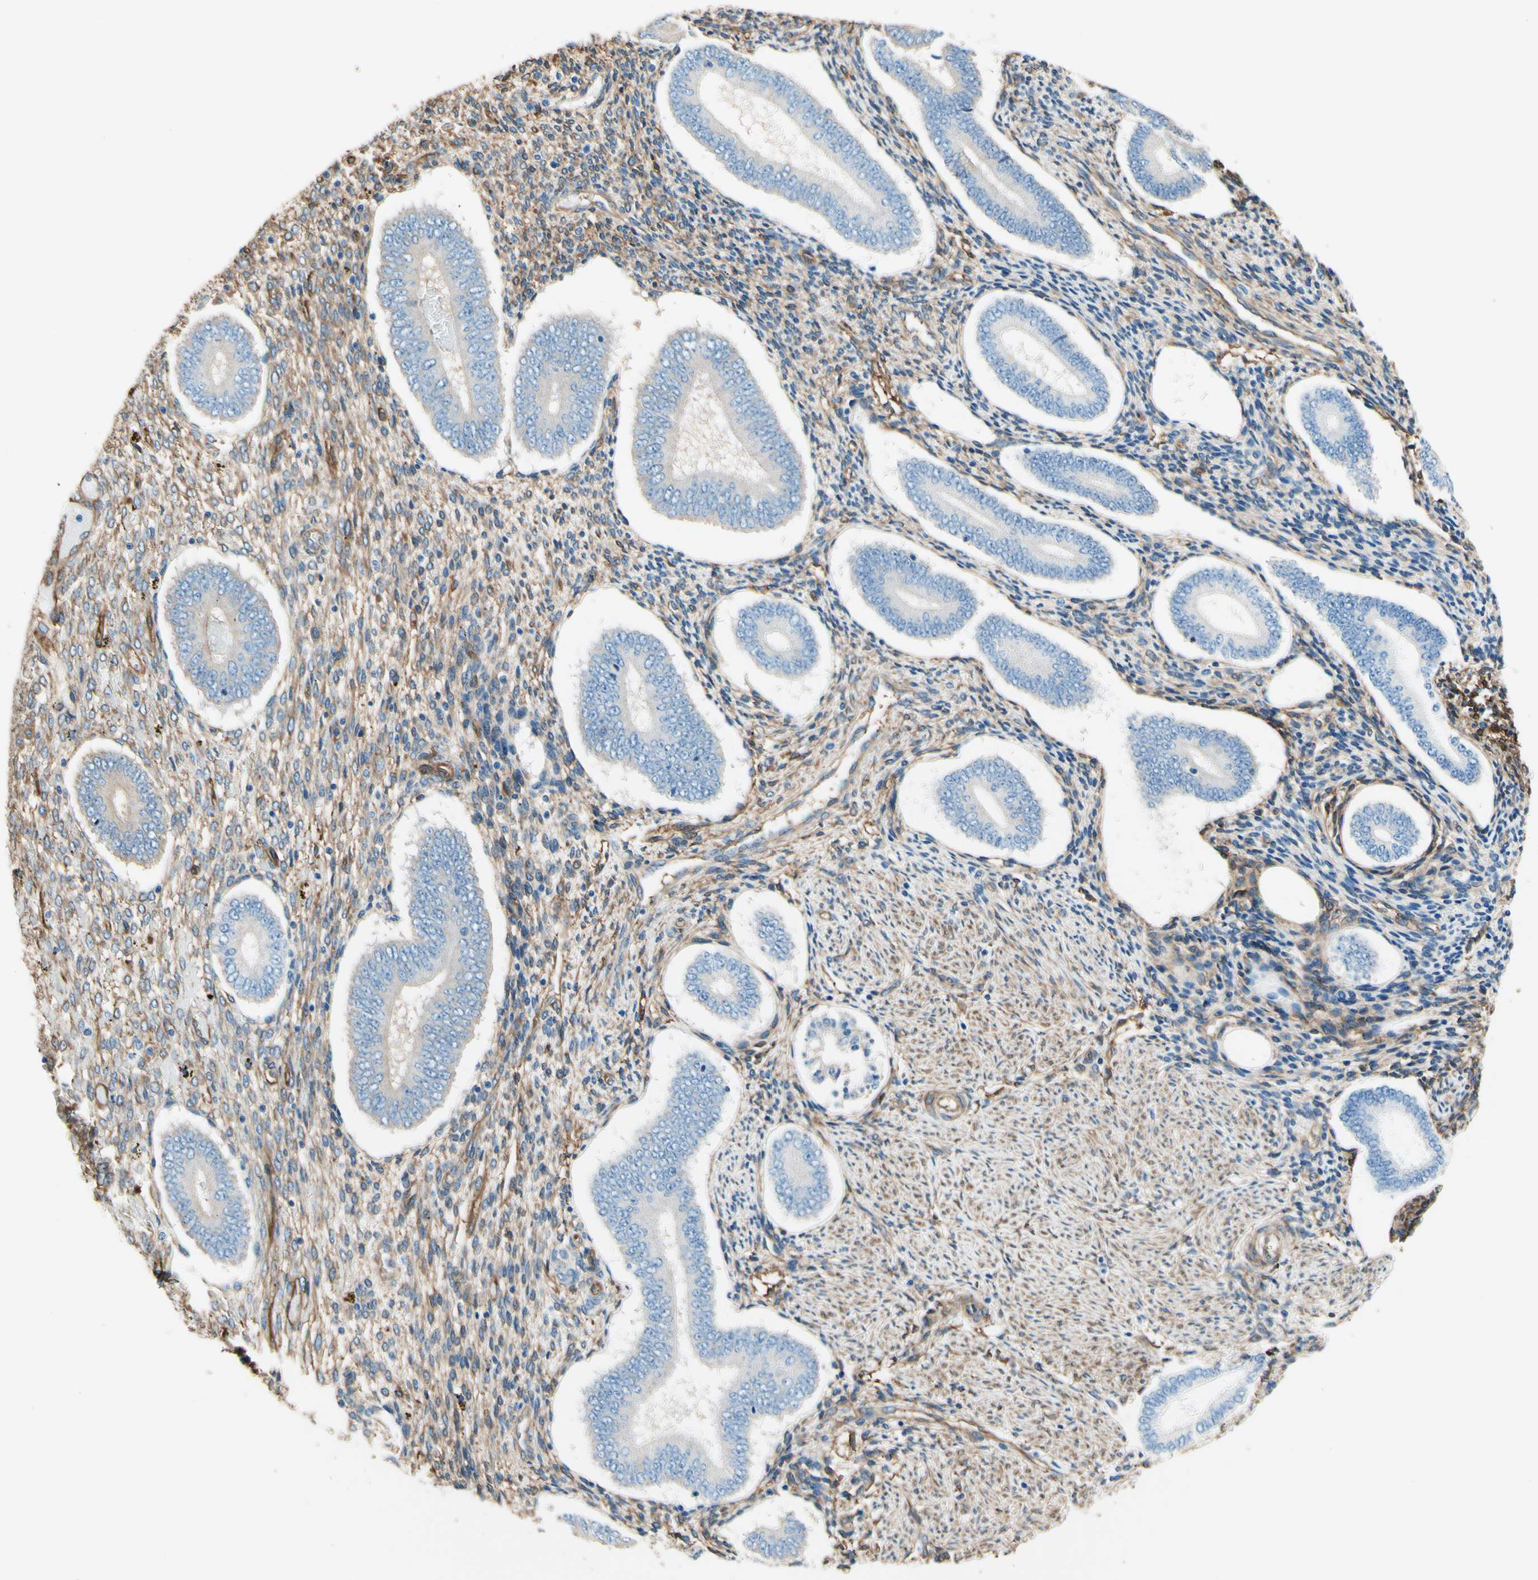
{"staining": {"intensity": "weak", "quantity": ">75%", "location": "cytoplasmic/membranous"}, "tissue": "endometrium", "cell_type": "Cells in endometrial stroma", "image_type": "normal", "snomed": [{"axis": "morphology", "description": "Normal tissue, NOS"}, {"axis": "topography", "description": "Endometrium"}], "caption": "This photomicrograph shows benign endometrium stained with immunohistochemistry (IHC) to label a protein in brown. The cytoplasmic/membranous of cells in endometrial stroma show weak positivity for the protein. Nuclei are counter-stained blue.", "gene": "DPYSL3", "patient": {"sex": "female", "age": 42}}